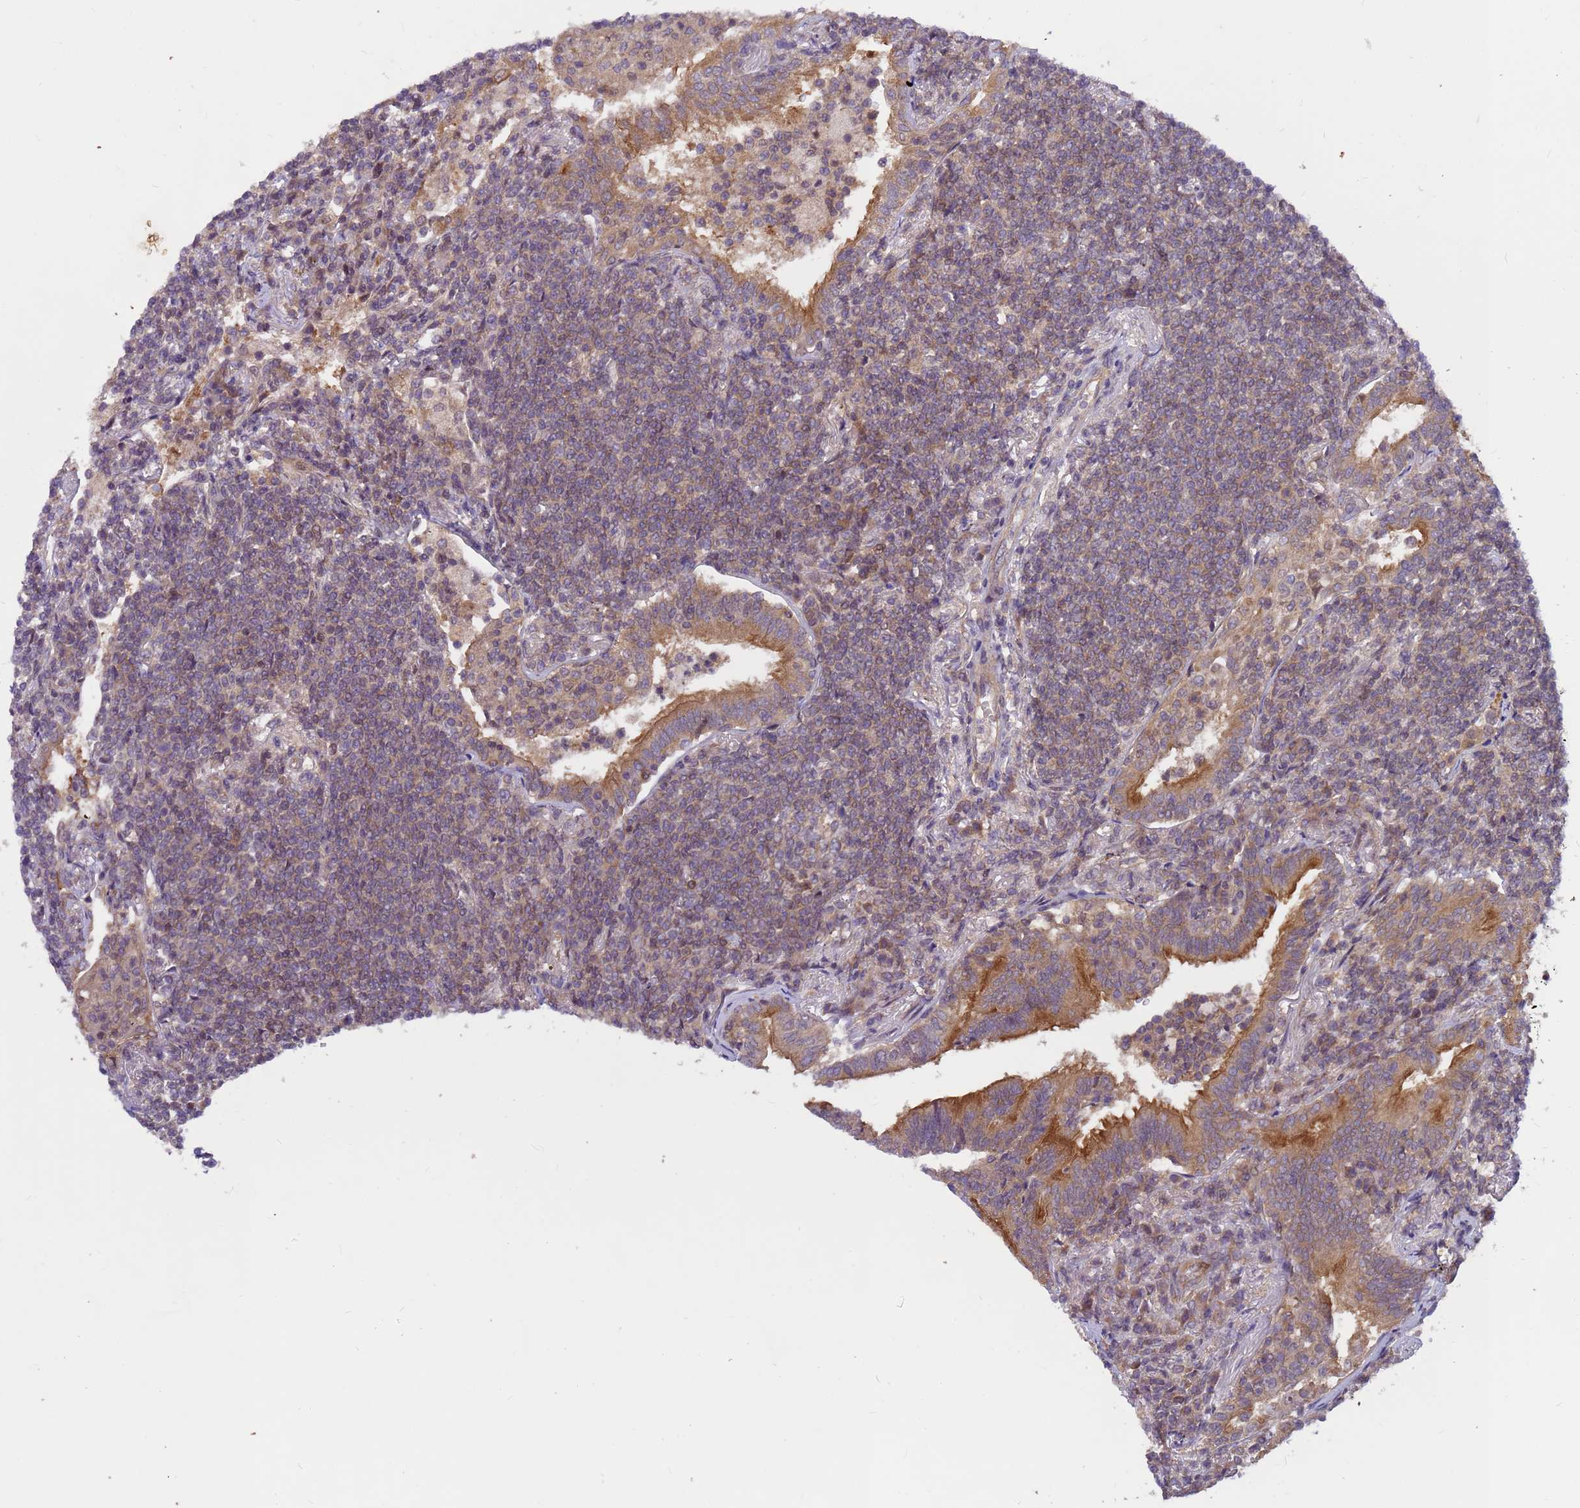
{"staining": {"intensity": "weak", "quantity": ">75%", "location": "cytoplasmic/membranous"}, "tissue": "lymphoma", "cell_type": "Tumor cells", "image_type": "cancer", "snomed": [{"axis": "morphology", "description": "Malignant lymphoma, non-Hodgkin's type, Low grade"}, {"axis": "topography", "description": "Lung"}], "caption": "IHC staining of lymphoma, which reveals low levels of weak cytoplasmic/membranous expression in approximately >75% of tumor cells indicating weak cytoplasmic/membranous protein staining. The staining was performed using DAB (brown) for protein detection and nuclei were counterstained in hematoxylin (blue).", "gene": "PPP2CB", "patient": {"sex": "female", "age": 71}}